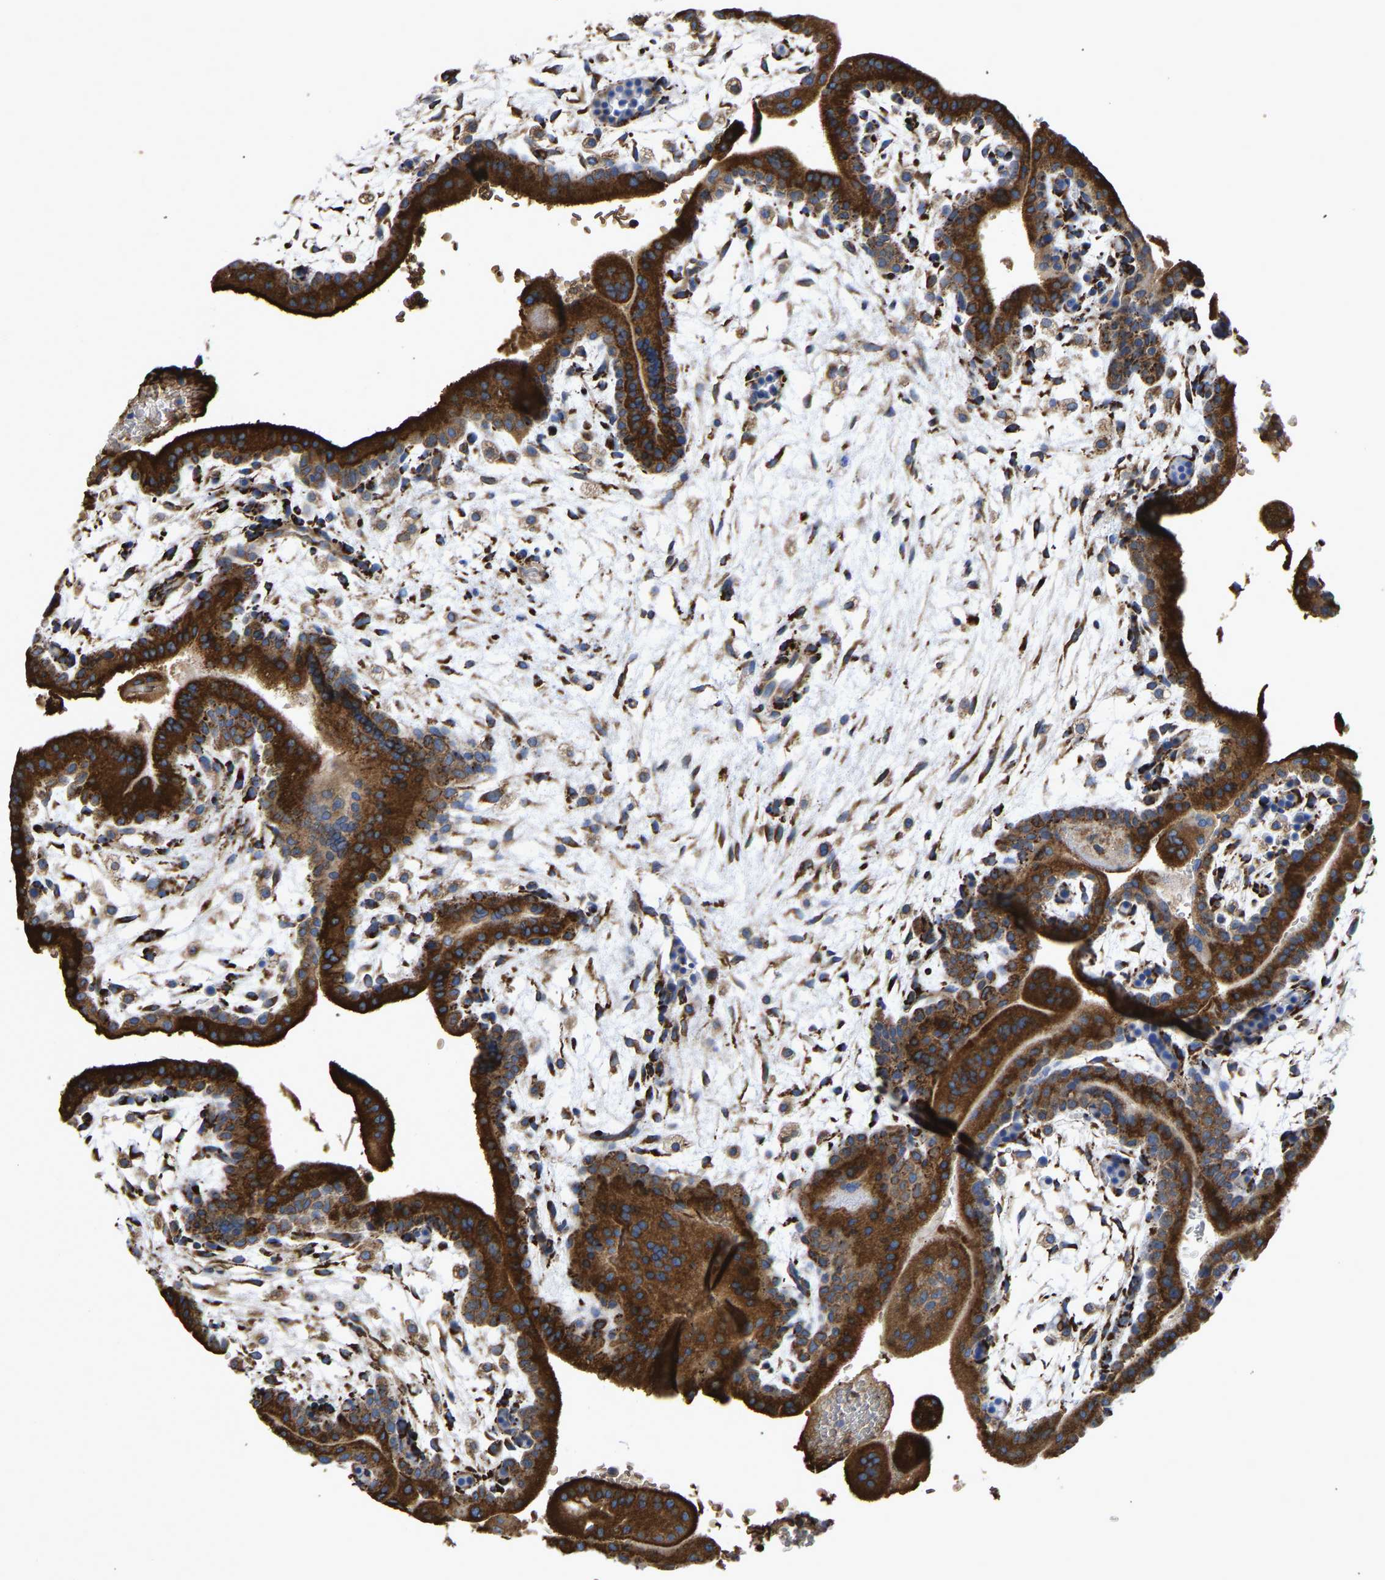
{"staining": {"intensity": "strong", "quantity": ">75%", "location": "cytoplasmic/membranous"}, "tissue": "placenta", "cell_type": "Decidual cells", "image_type": "normal", "snomed": [{"axis": "morphology", "description": "Normal tissue, NOS"}, {"axis": "topography", "description": "Placenta"}], "caption": "Immunohistochemical staining of normal human placenta exhibits >75% levels of strong cytoplasmic/membranous protein positivity in about >75% of decidual cells.", "gene": "P4HB", "patient": {"sex": "female", "age": 35}}